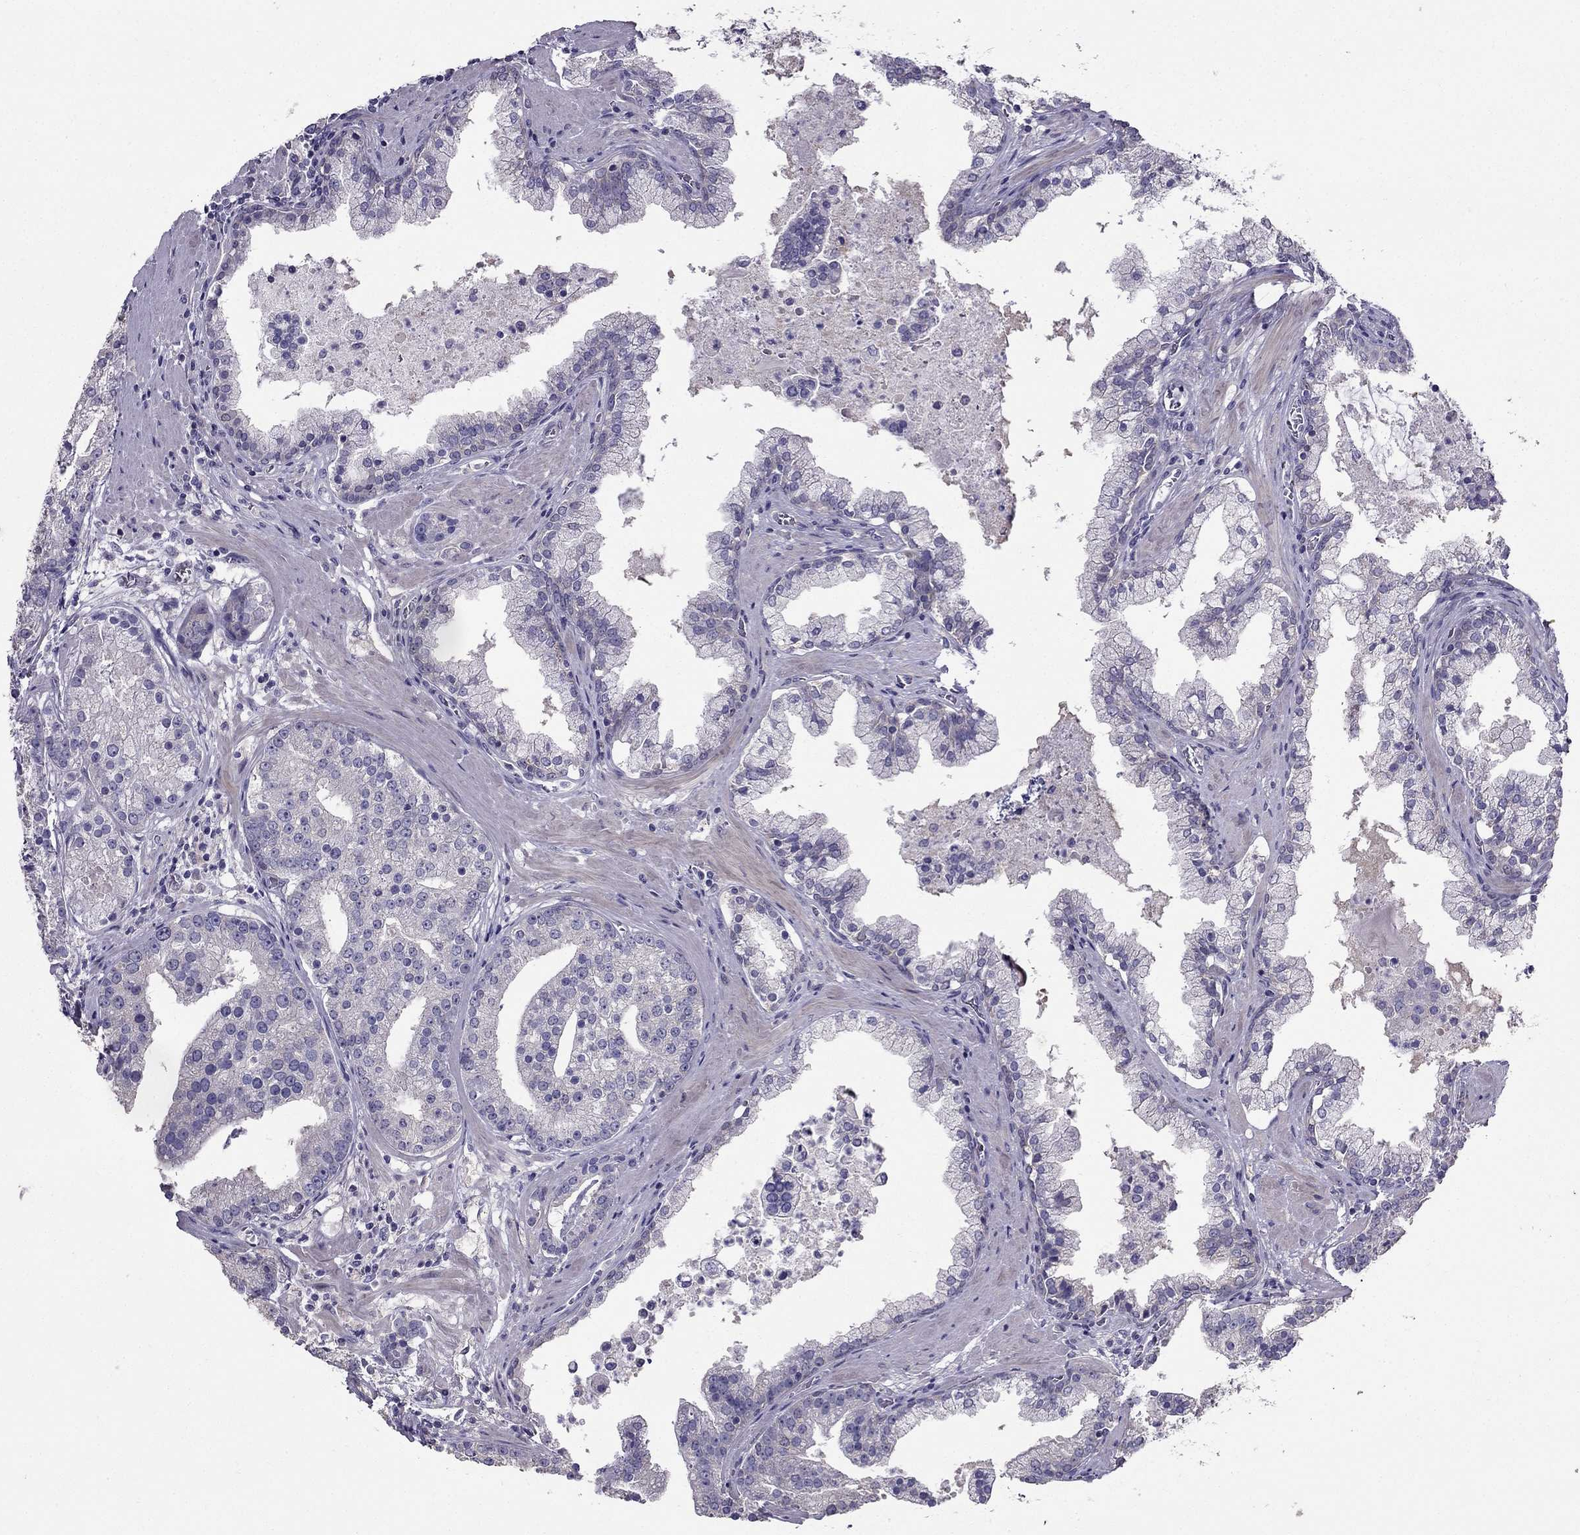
{"staining": {"intensity": "negative", "quantity": "none", "location": "none"}, "tissue": "prostate cancer", "cell_type": "Tumor cells", "image_type": "cancer", "snomed": [{"axis": "morphology", "description": "Adenocarcinoma, NOS"}, {"axis": "topography", "description": "Prostate and seminal vesicle, NOS"}, {"axis": "topography", "description": "Prostate"}], "caption": "A photomicrograph of human adenocarcinoma (prostate) is negative for staining in tumor cells. The staining is performed using DAB (3,3'-diaminobenzidine) brown chromogen with nuclei counter-stained in using hematoxylin.", "gene": "AS3MT", "patient": {"sex": "male", "age": 44}}